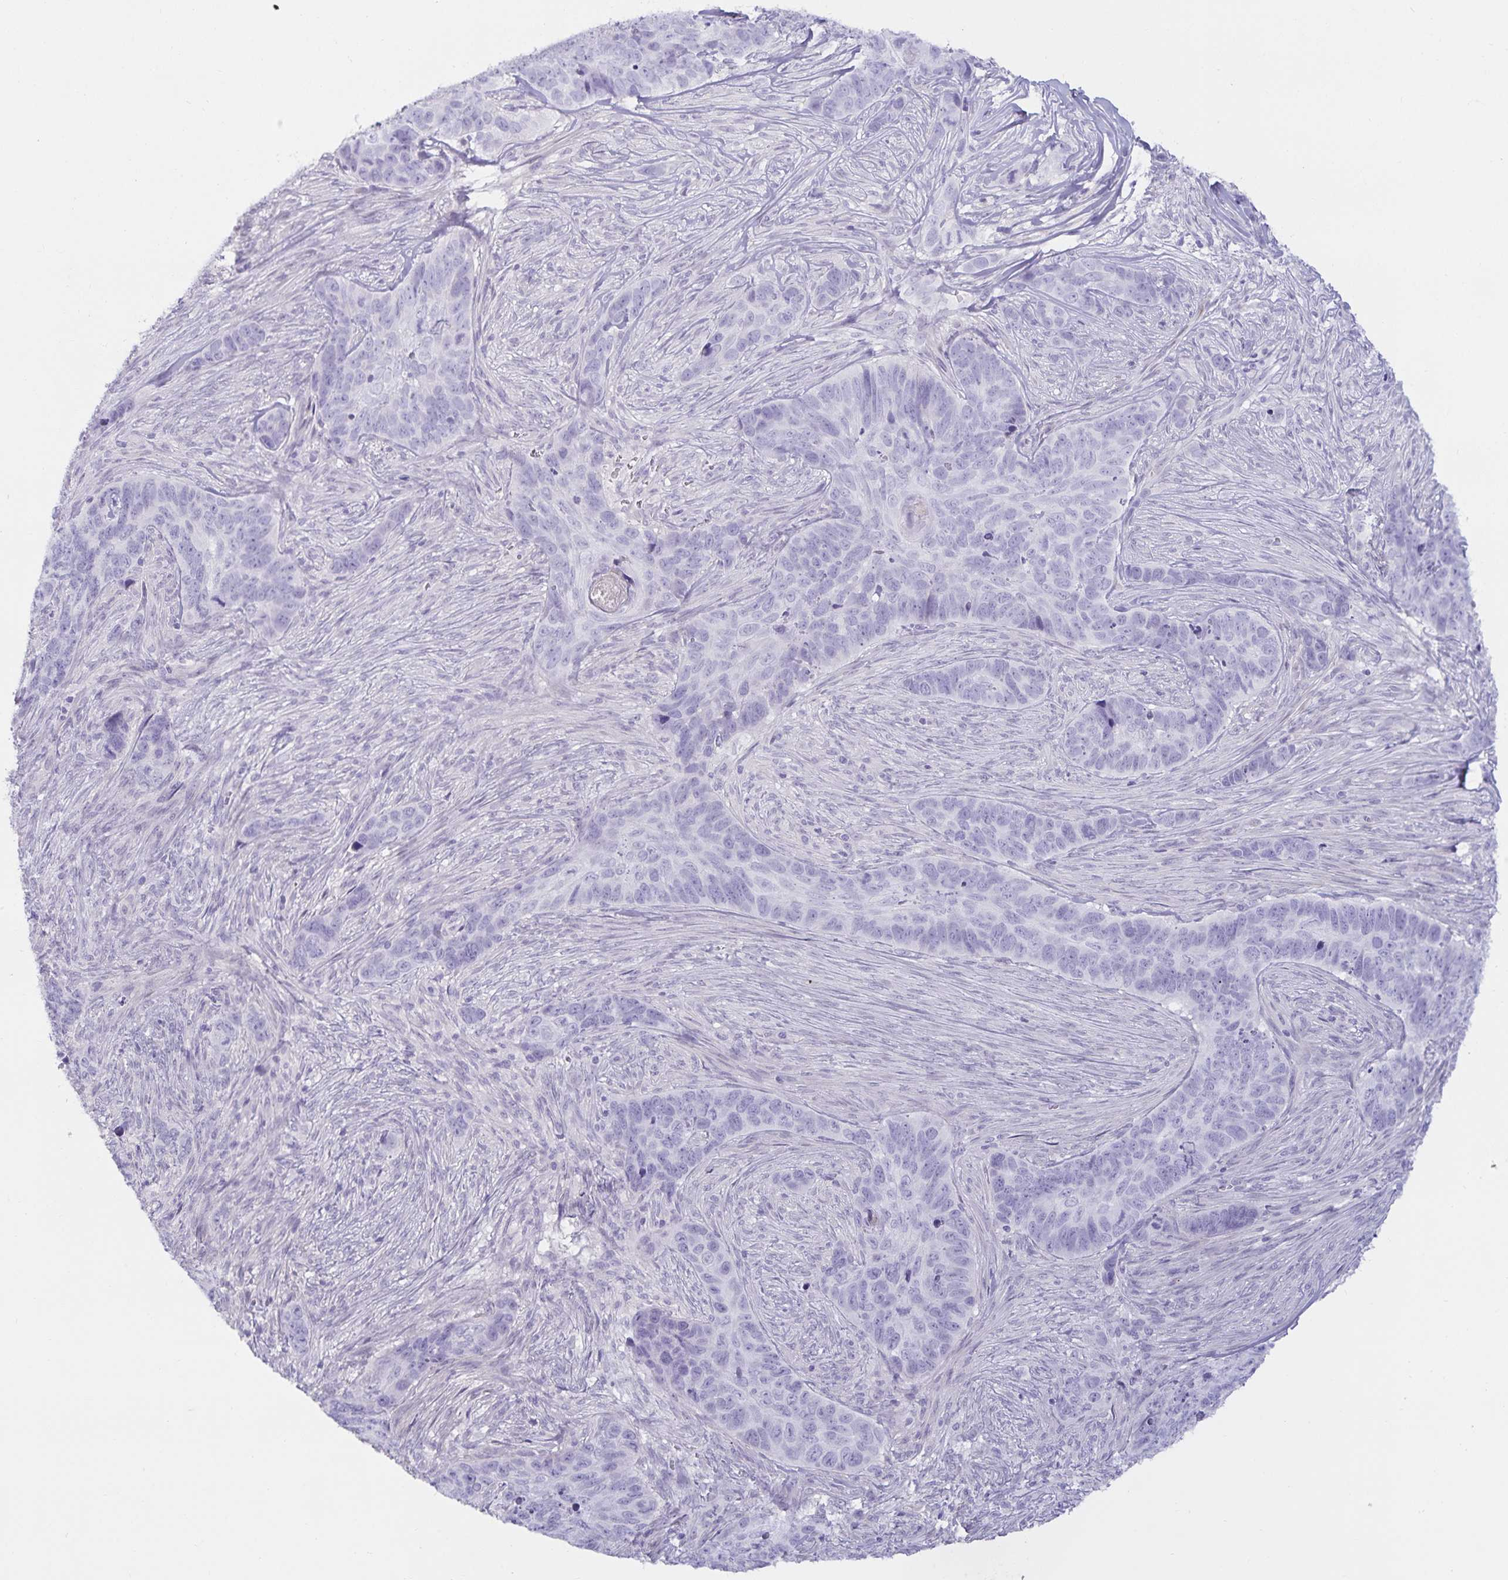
{"staining": {"intensity": "negative", "quantity": "none", "location": "none"}, "tissue": "skin cancer", "cell_type": "Tumor cells", "image_type": "cancer", "snomed": [{"axis": "morphology", "description": "Basal cell carcinoma"}, {"axis": "topography", "description": "Skin"}], "caption": "This is an immunohistochemistry (IHC) micrograph of skin cancer. There is no expression in tumor cells.", "gene": "SPAG4", "patient": {"sex": "female", "age": 82}}